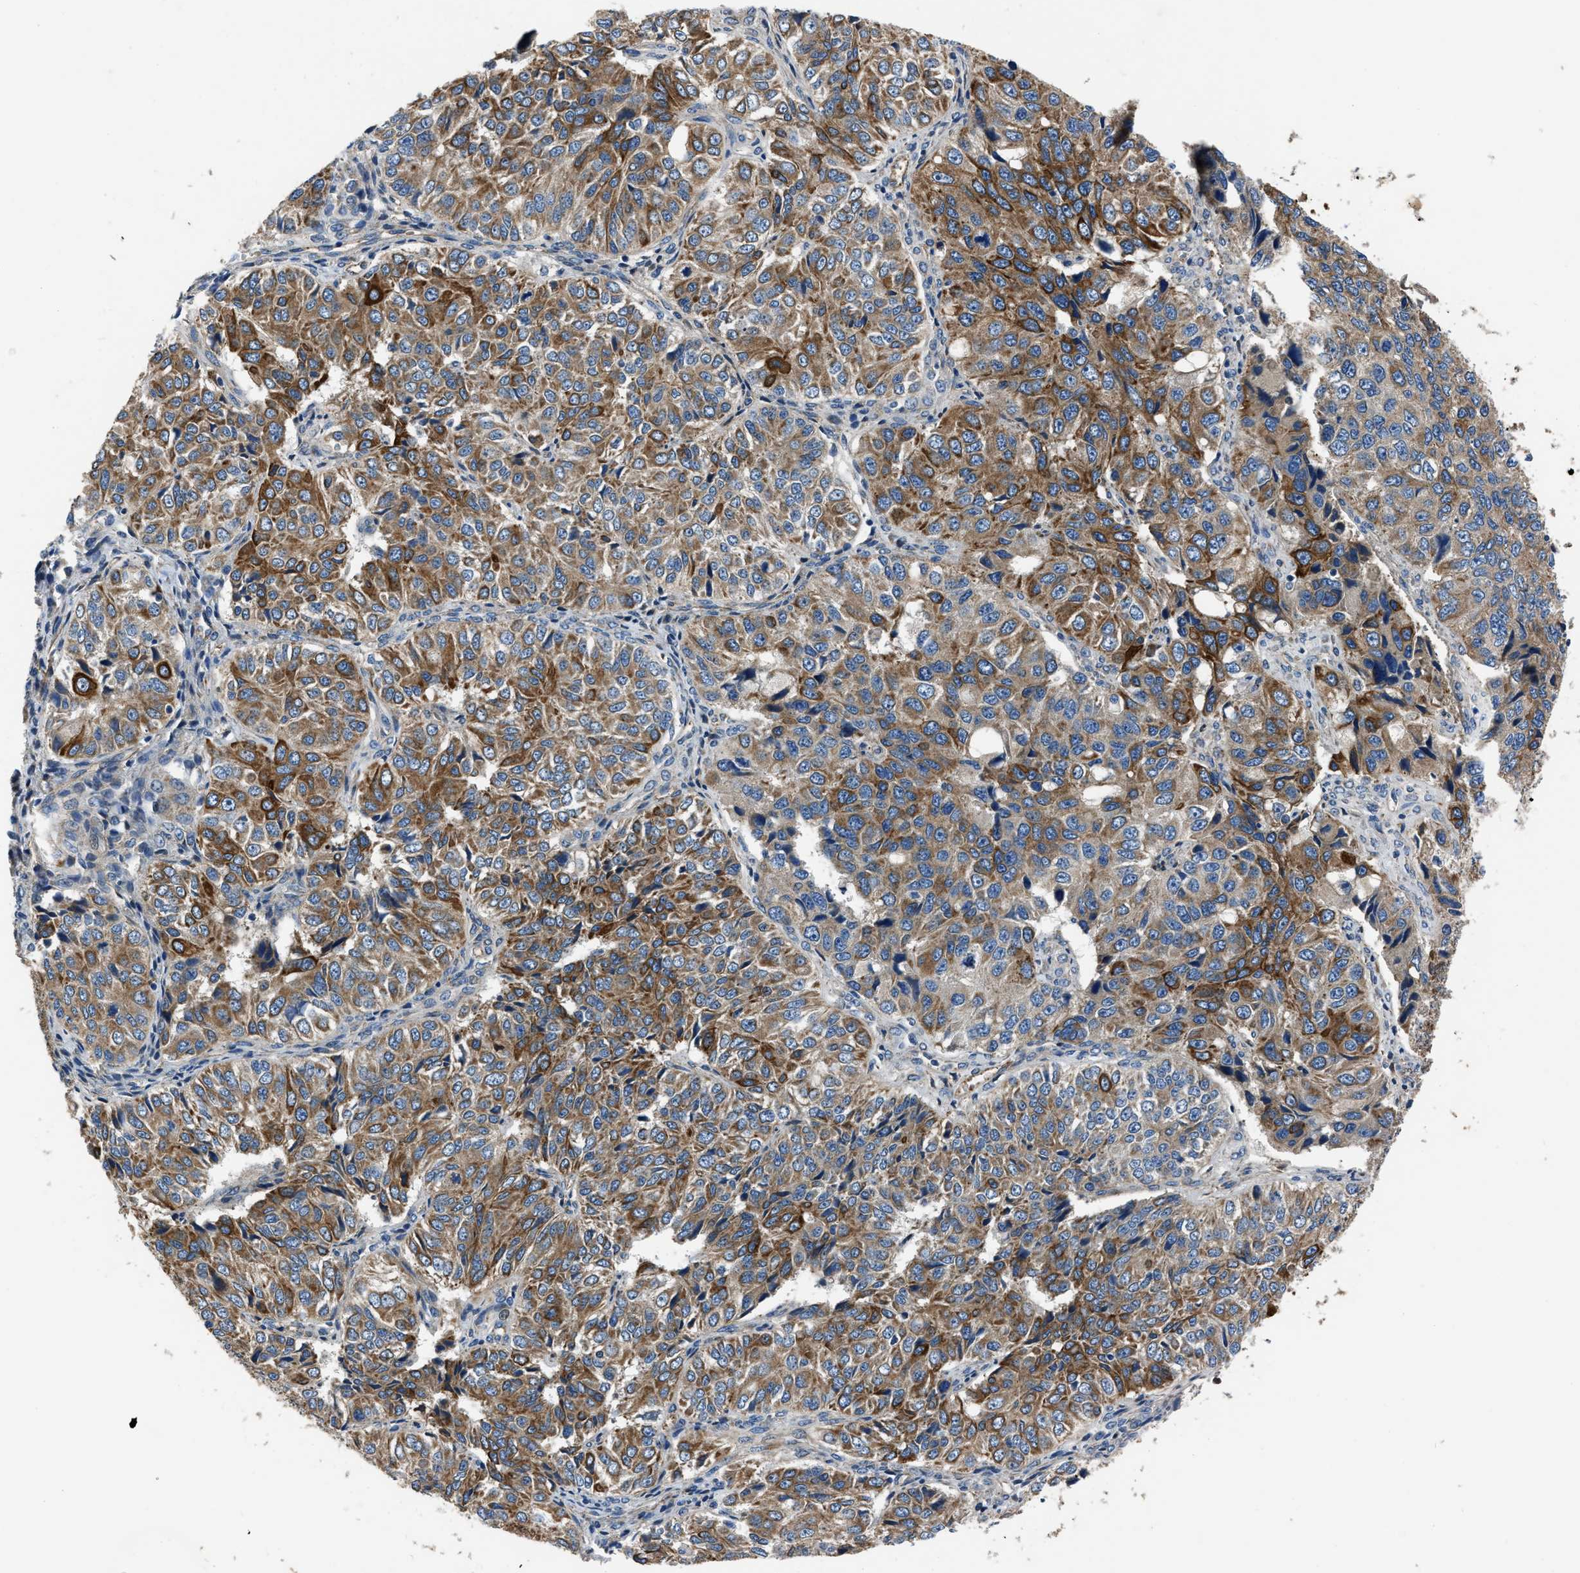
{"staining": {"intensity": "moderate", "quantity": ">75%", "location": "cytoplasmic/membranous"}, "tissue": "ovarian cancer", "cell_type": "Tumor cells", "image_type": "cancer", "snomed": [{"axis": "morphology", "description": "Carcinoma, endometroid"}, {"axis": "topography", "description": "Ovary"}], "caption": "Endometroid carcinoma (ovarian) stained for a protein shows moderate cytoplasmic/membranous positivity in tumor cells. (DAB (3,3'-diaminobenzidine) IHC, brown staining for protein, blue staining for nuclei).", "gene": "ERC1", "patient": {"sex": "female", "age": 51}}